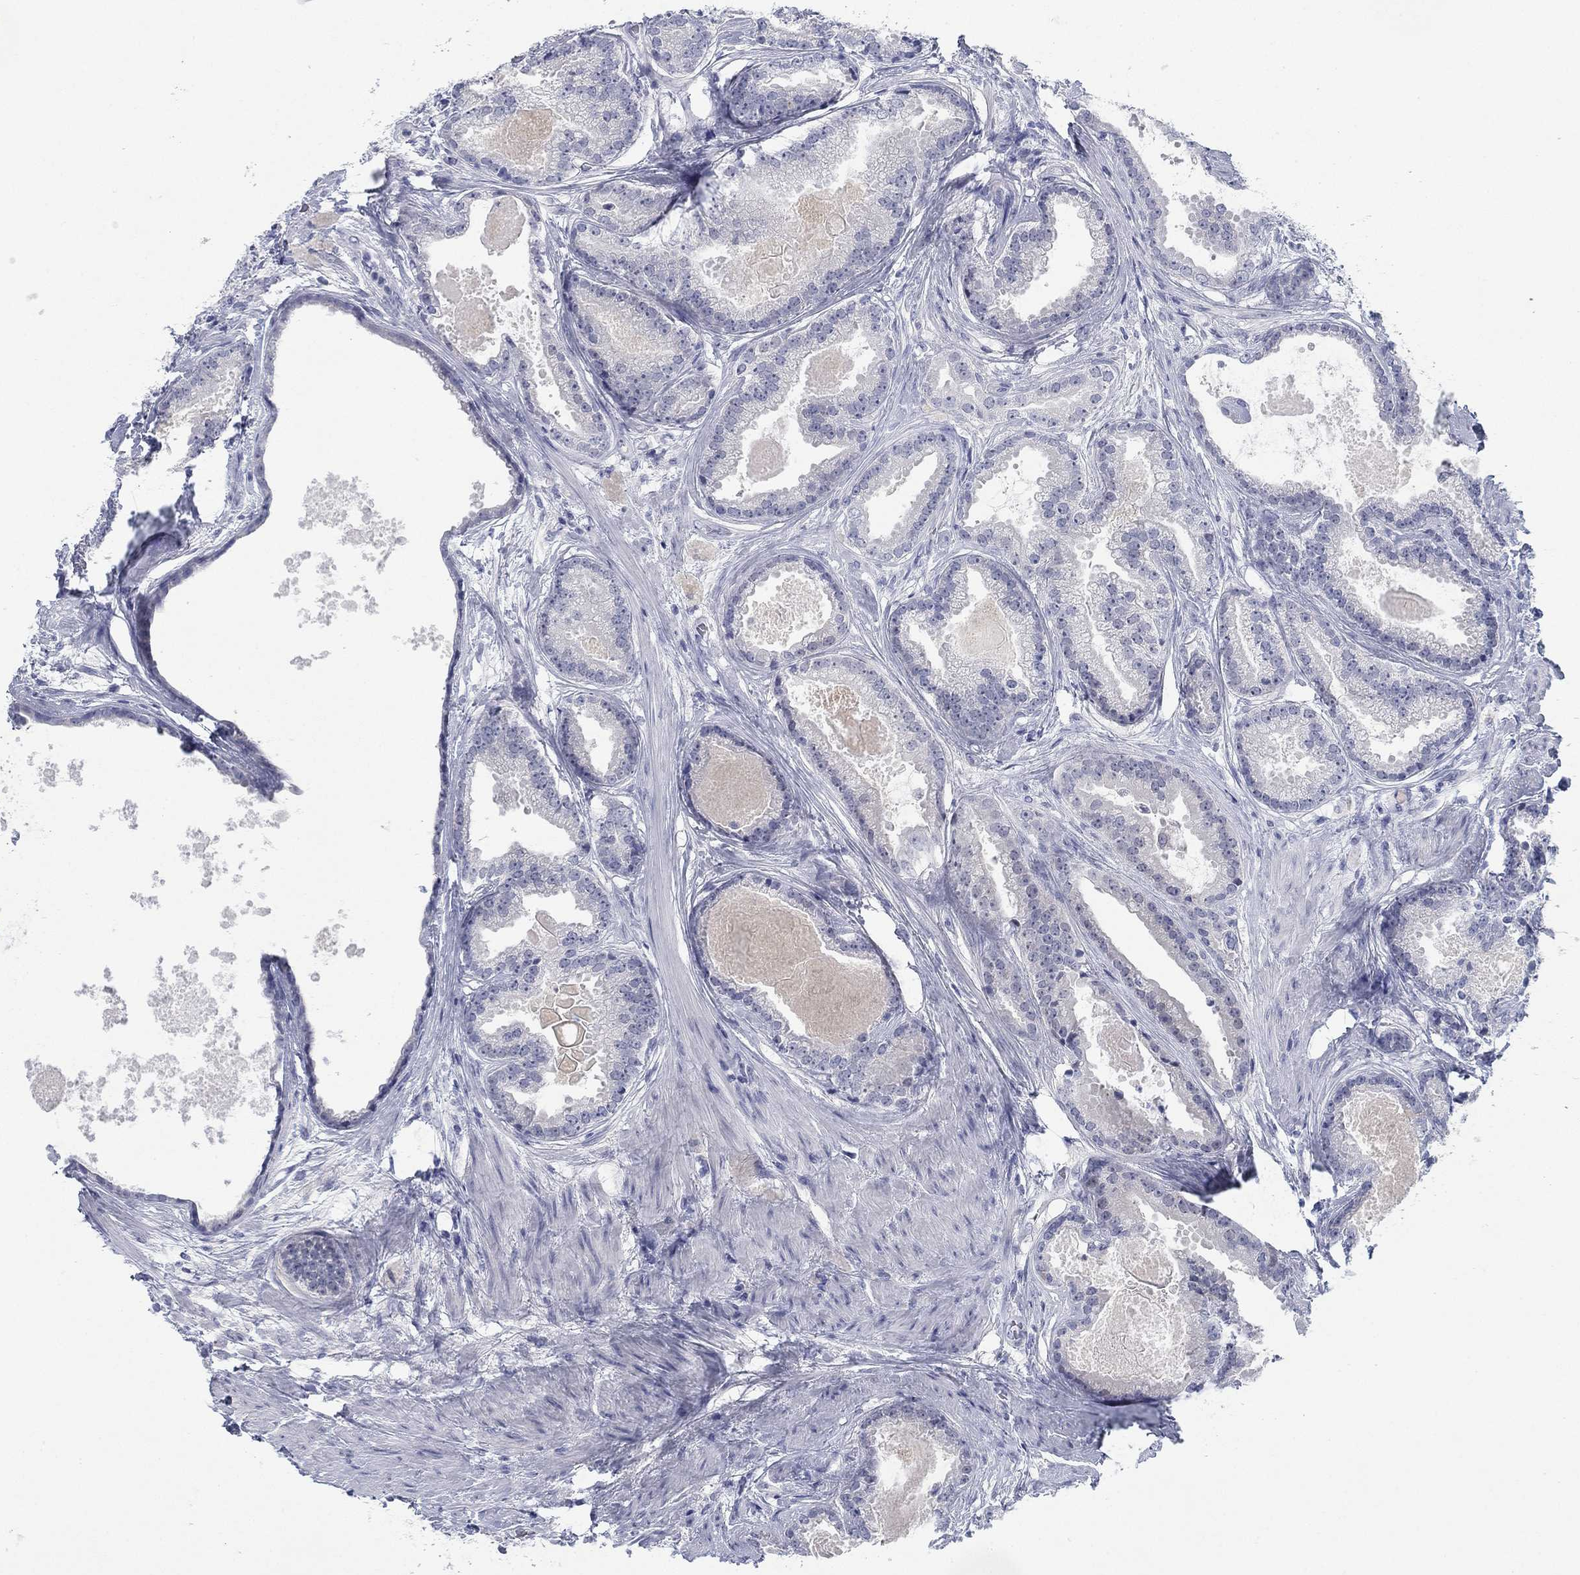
{"staining": {"intensity": "negative", "quantity": "none", "location": "none"}, "tissue": "prostate cancer", "cell_type": "Tumor cells", "image_type": "cancer", "snomed": [{"axis": "morphology", "description": "Adenocarcinoma, NOS"}, {"axis": "morphology", "description": "Adenocarcinoma, High grade"}, {"axis": "topography", "description": "Prostate"}], "caption": "Histopathology image shows no significant protein expression in tumor cells of adenocarcinoma (prostate).", "gene": "DNAL1", "patient": {"sex": "male", "age": 64}}